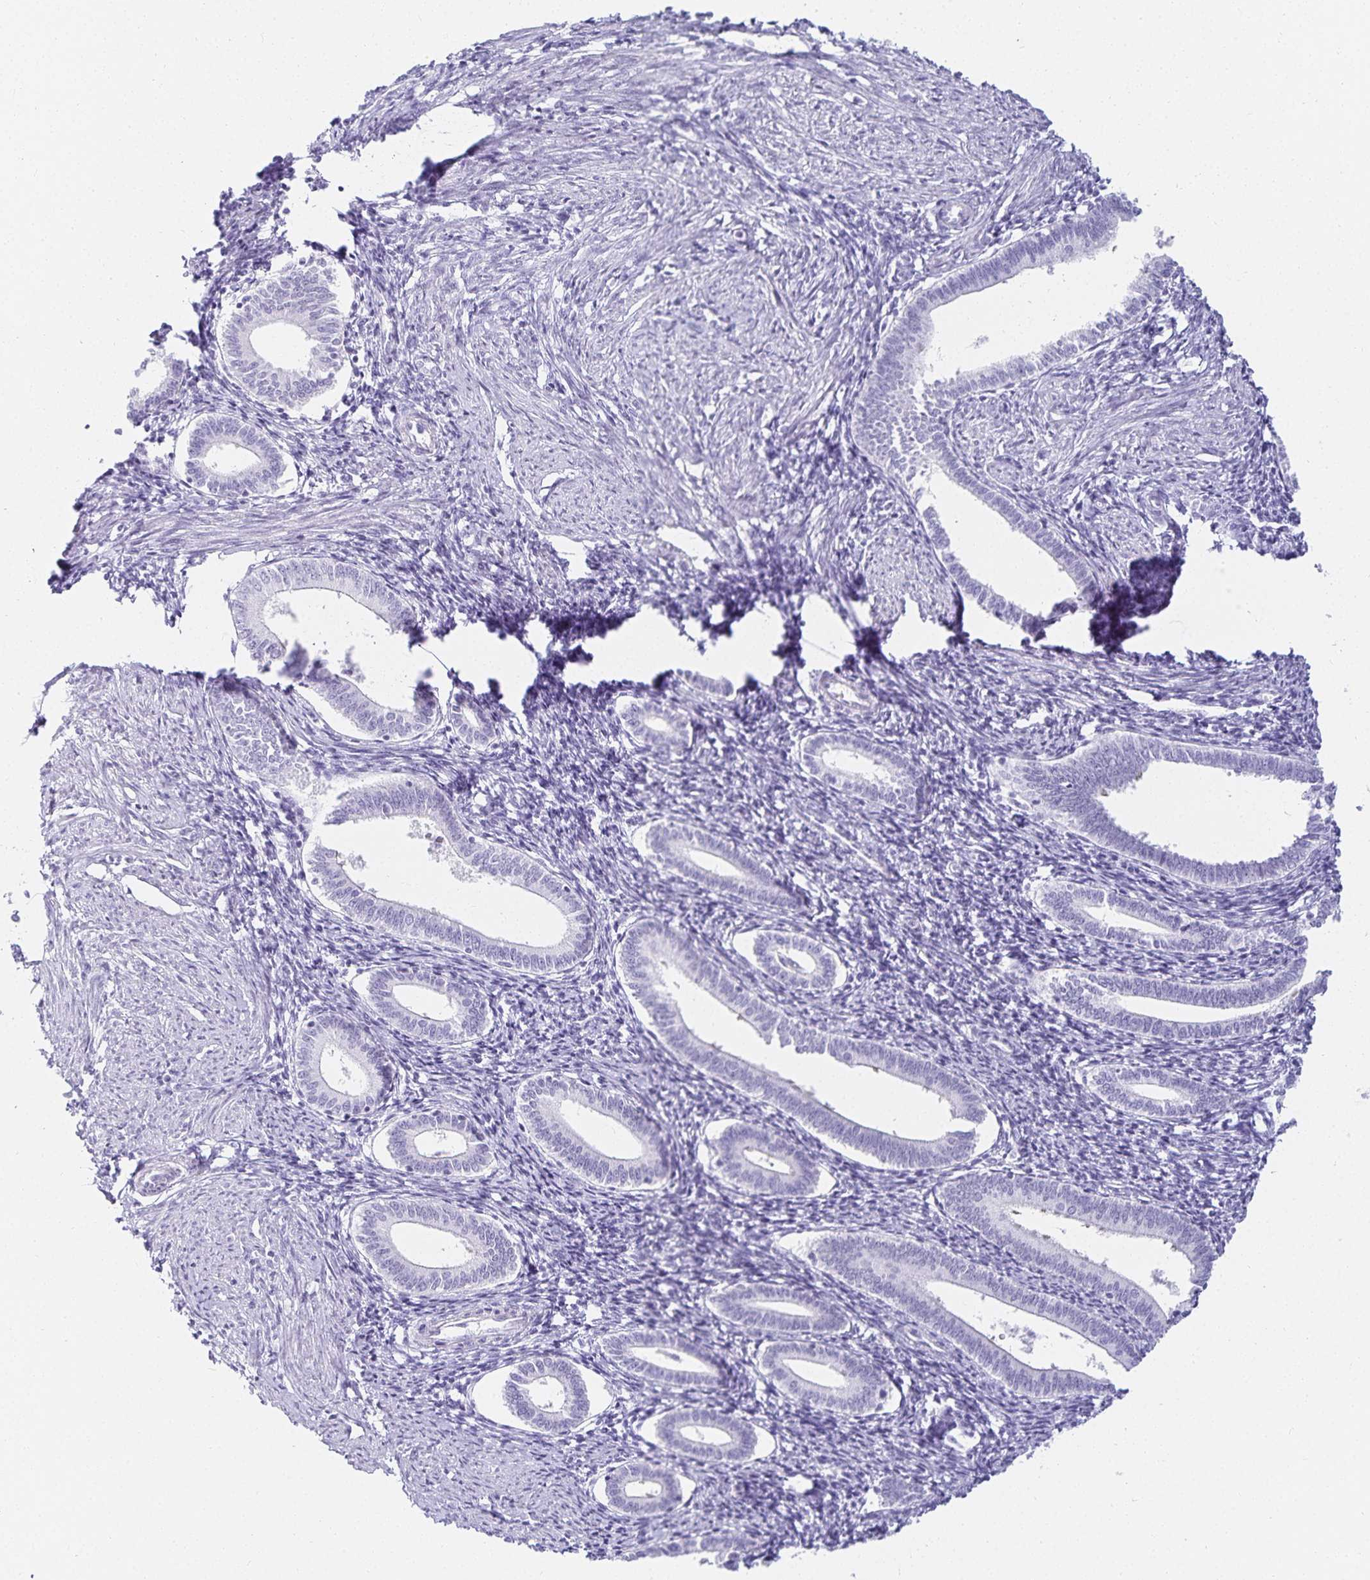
{"staining": {"intensity": "negative", "quantity": "none", "location": "none"}, "tissue": "endometrium", "cell_type": "Cells in endometrial stroma", "image_type": "normal", "snomed": [{"axis": "morphology", "description": "Normal tissue, NOS"}, {"axis": "topography", "description": "Endometrium"}], "caption": "DAB immunohistochemical staining of normal human endometrium shows no significant staining in cells in endometrial stroma.", "gene": "GP2", "patient": {"sex": "female", "age": 41}}